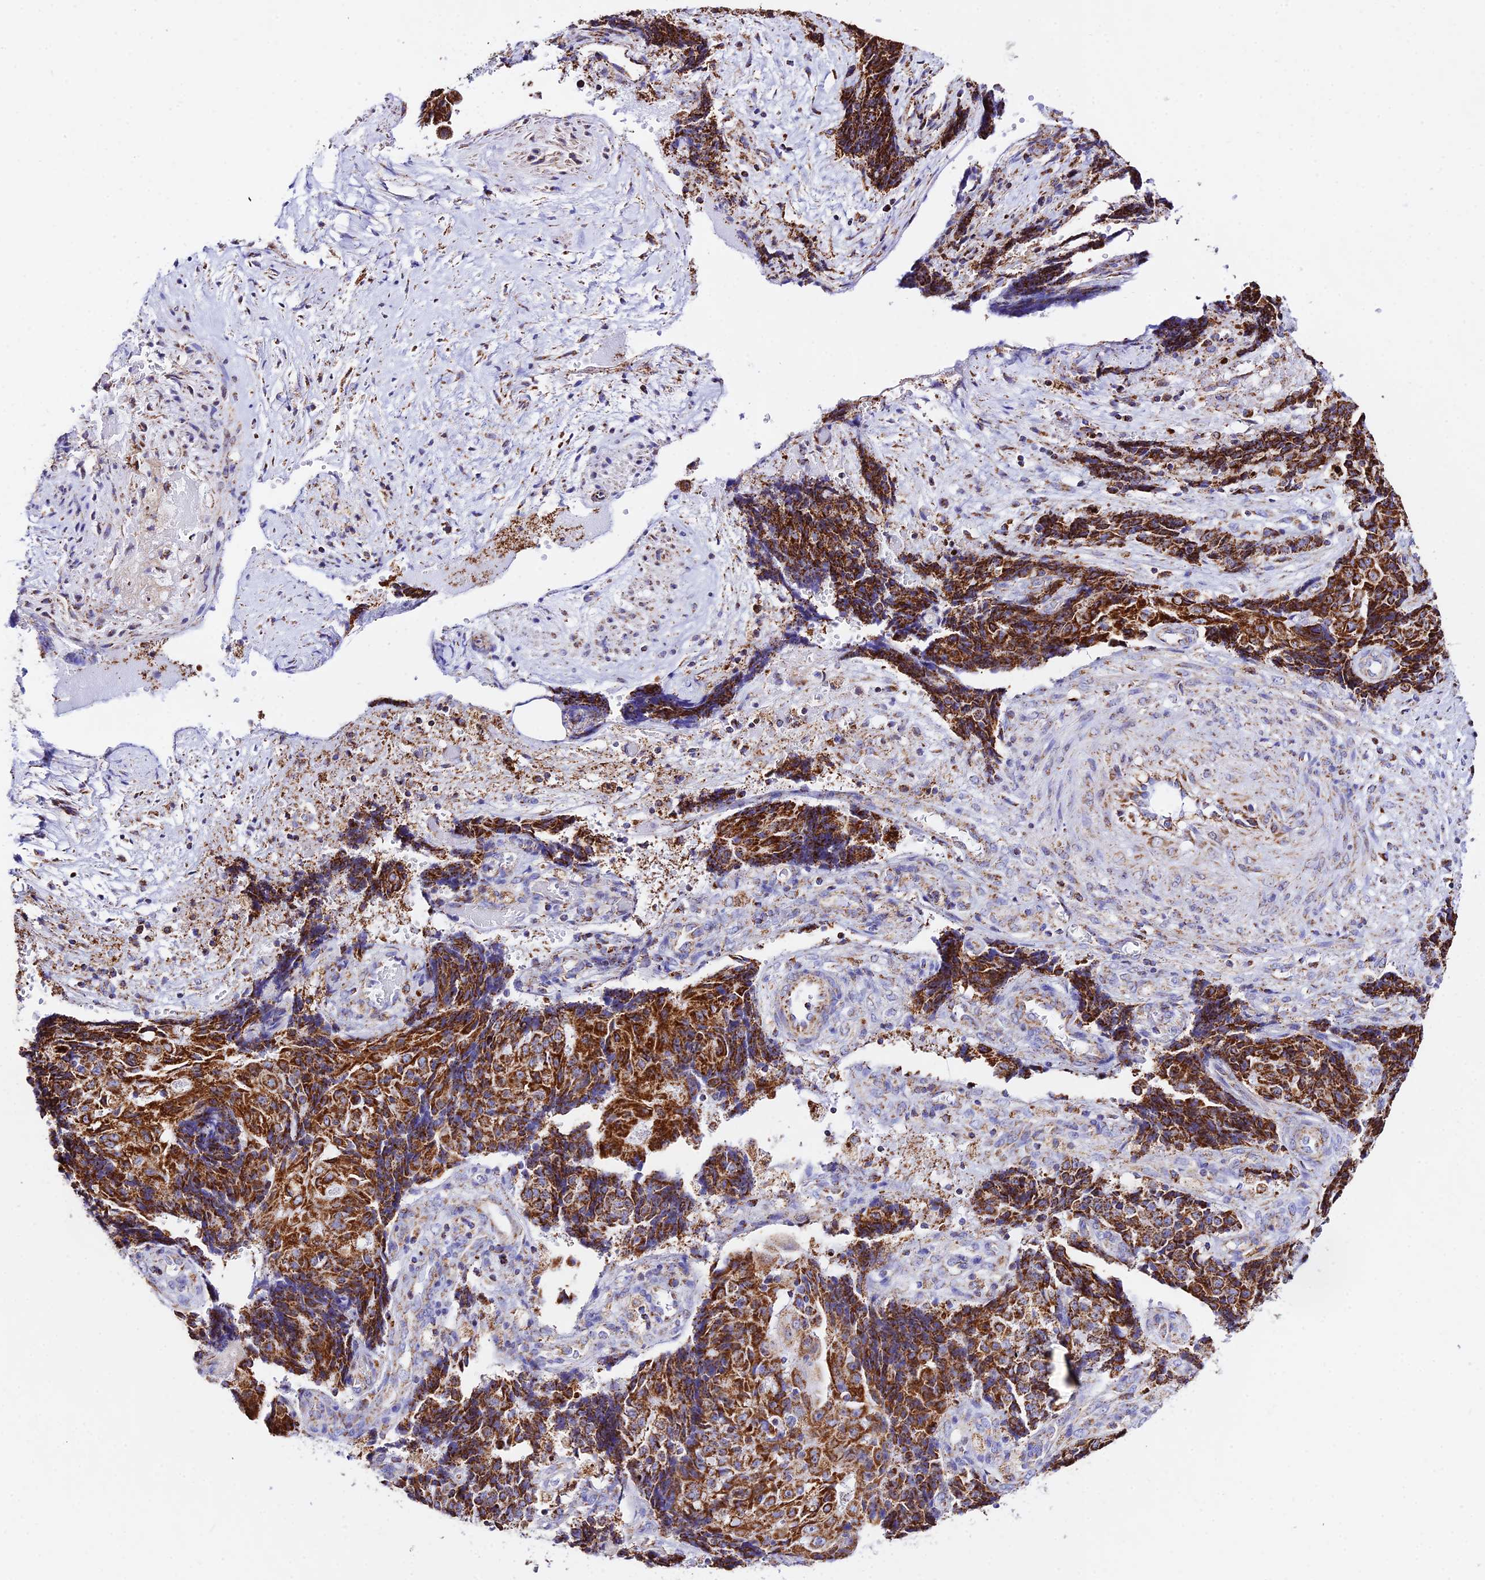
{"staining": {"intensity": "moderate", "quantity": ">75%", "location": "cytoplasmic/membranous"}, "tissue": "ovarian cancer", "cell_type": "Tumor cells", "image_type": "cancer", "snomed": [{"axis": "morphology", "description": "Carcinoma, endometroid"}, {"axis": "topography", "description": "Ovary"}], "caption": "Ovarian cancer (endometroid carcinoma) stained with immunohistochemistry displays moderate cytoplasmic/membranous expression in approximately >75% of tumor cells.", "gene": "ATP5PD", "patient": {"sex": "female", "age": 42}}